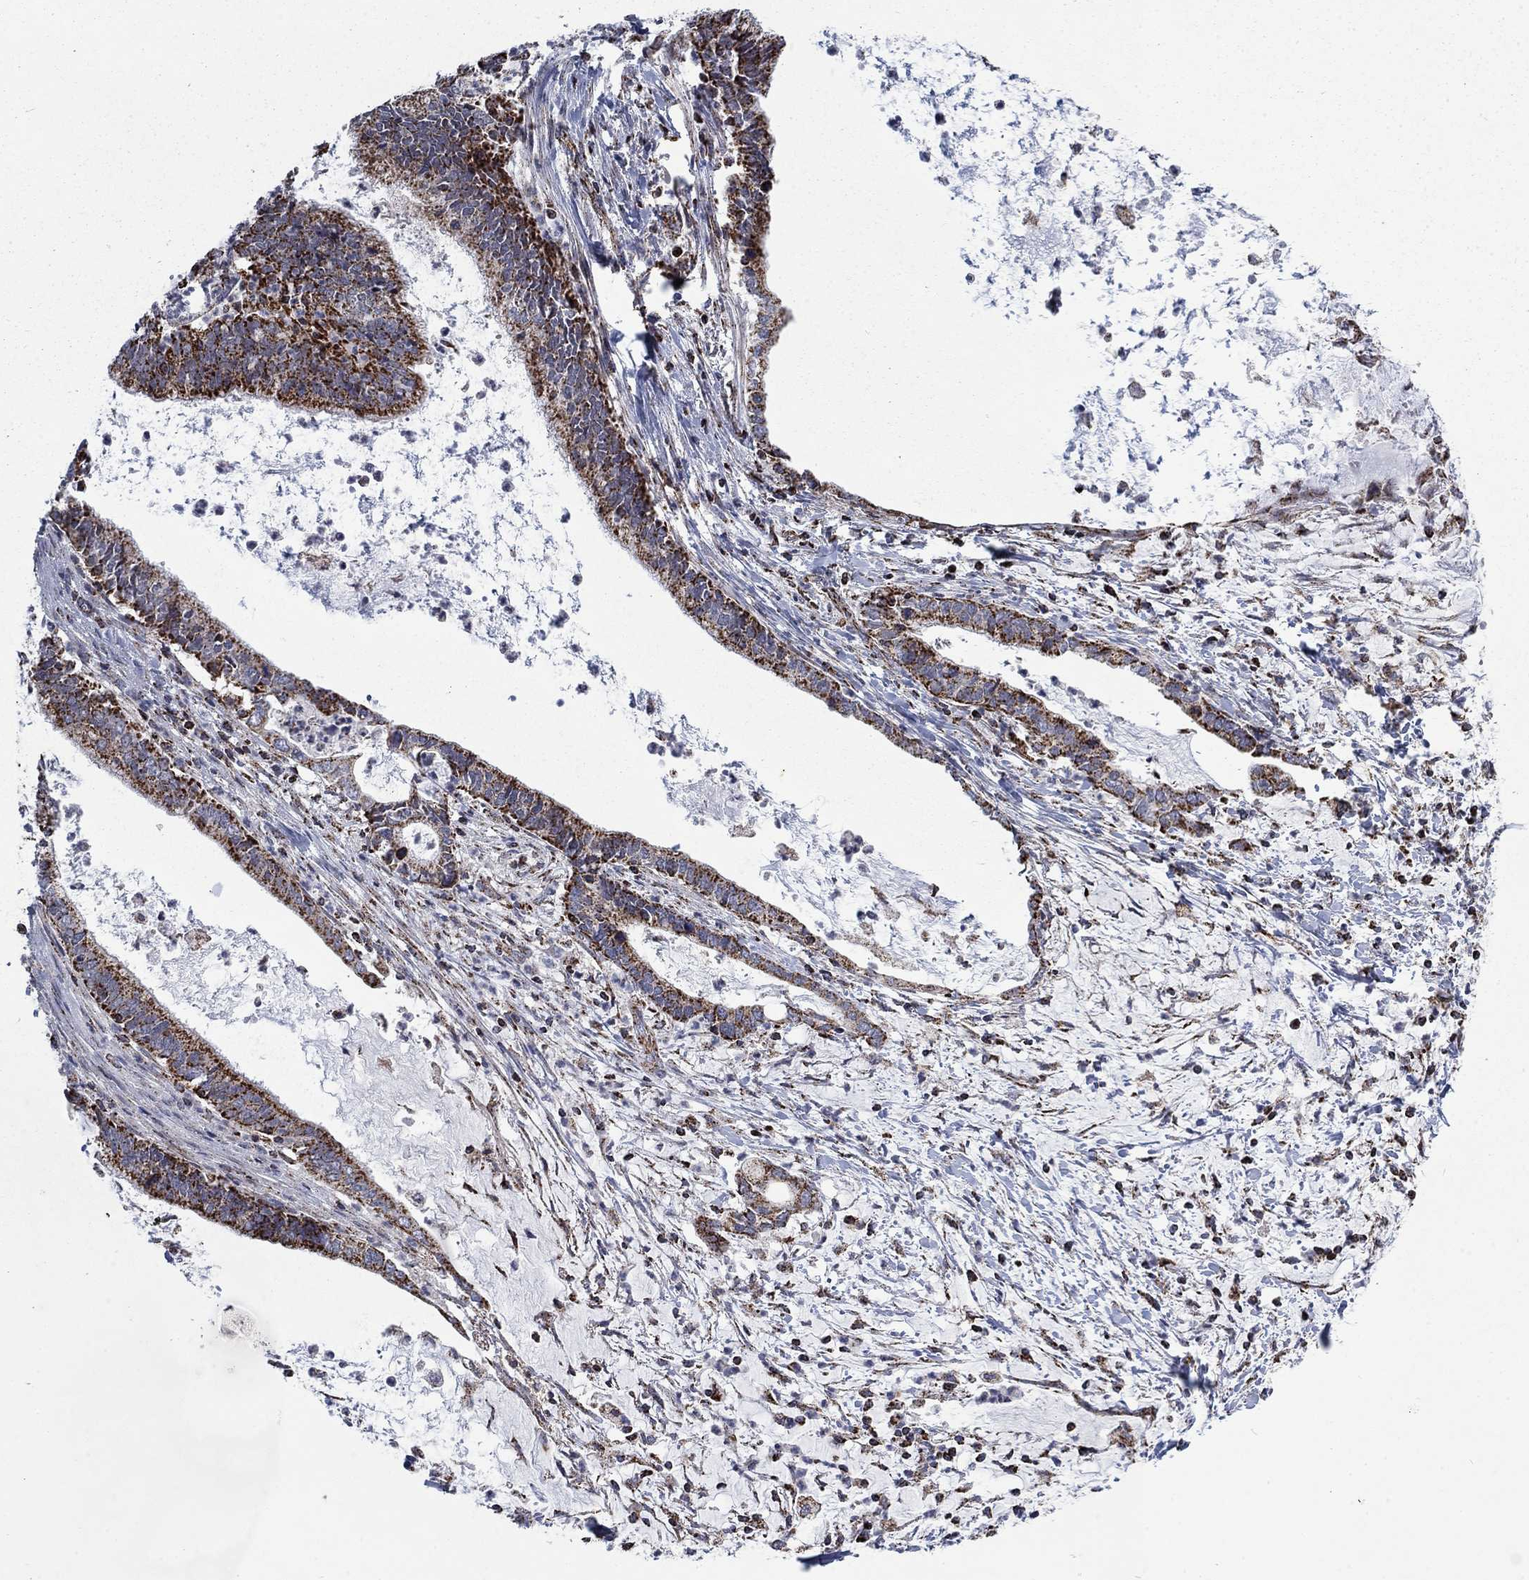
{"staining": {"intensity": "strong", "quantity": ">75%", "location": "cytoplasmic/membranous"}, "tissue": "cervical cancer", "cell_type": "Tumor cells", "image_type": "cancer", "snomed": [{"axis": "morphology", "description": "Adenocarcinoma, NOS"}, {"axis": "topography", "description": "Cervix"}], "caption": "The immunohistochemical stain shows strong cytoplasmic/membranous staining in tumor cells of cervical cancer tissue. (IHC, brightfield microscopy, high magnification).", "gene": "MOAP1", "patient": {"sex": "female", "age": 42}}